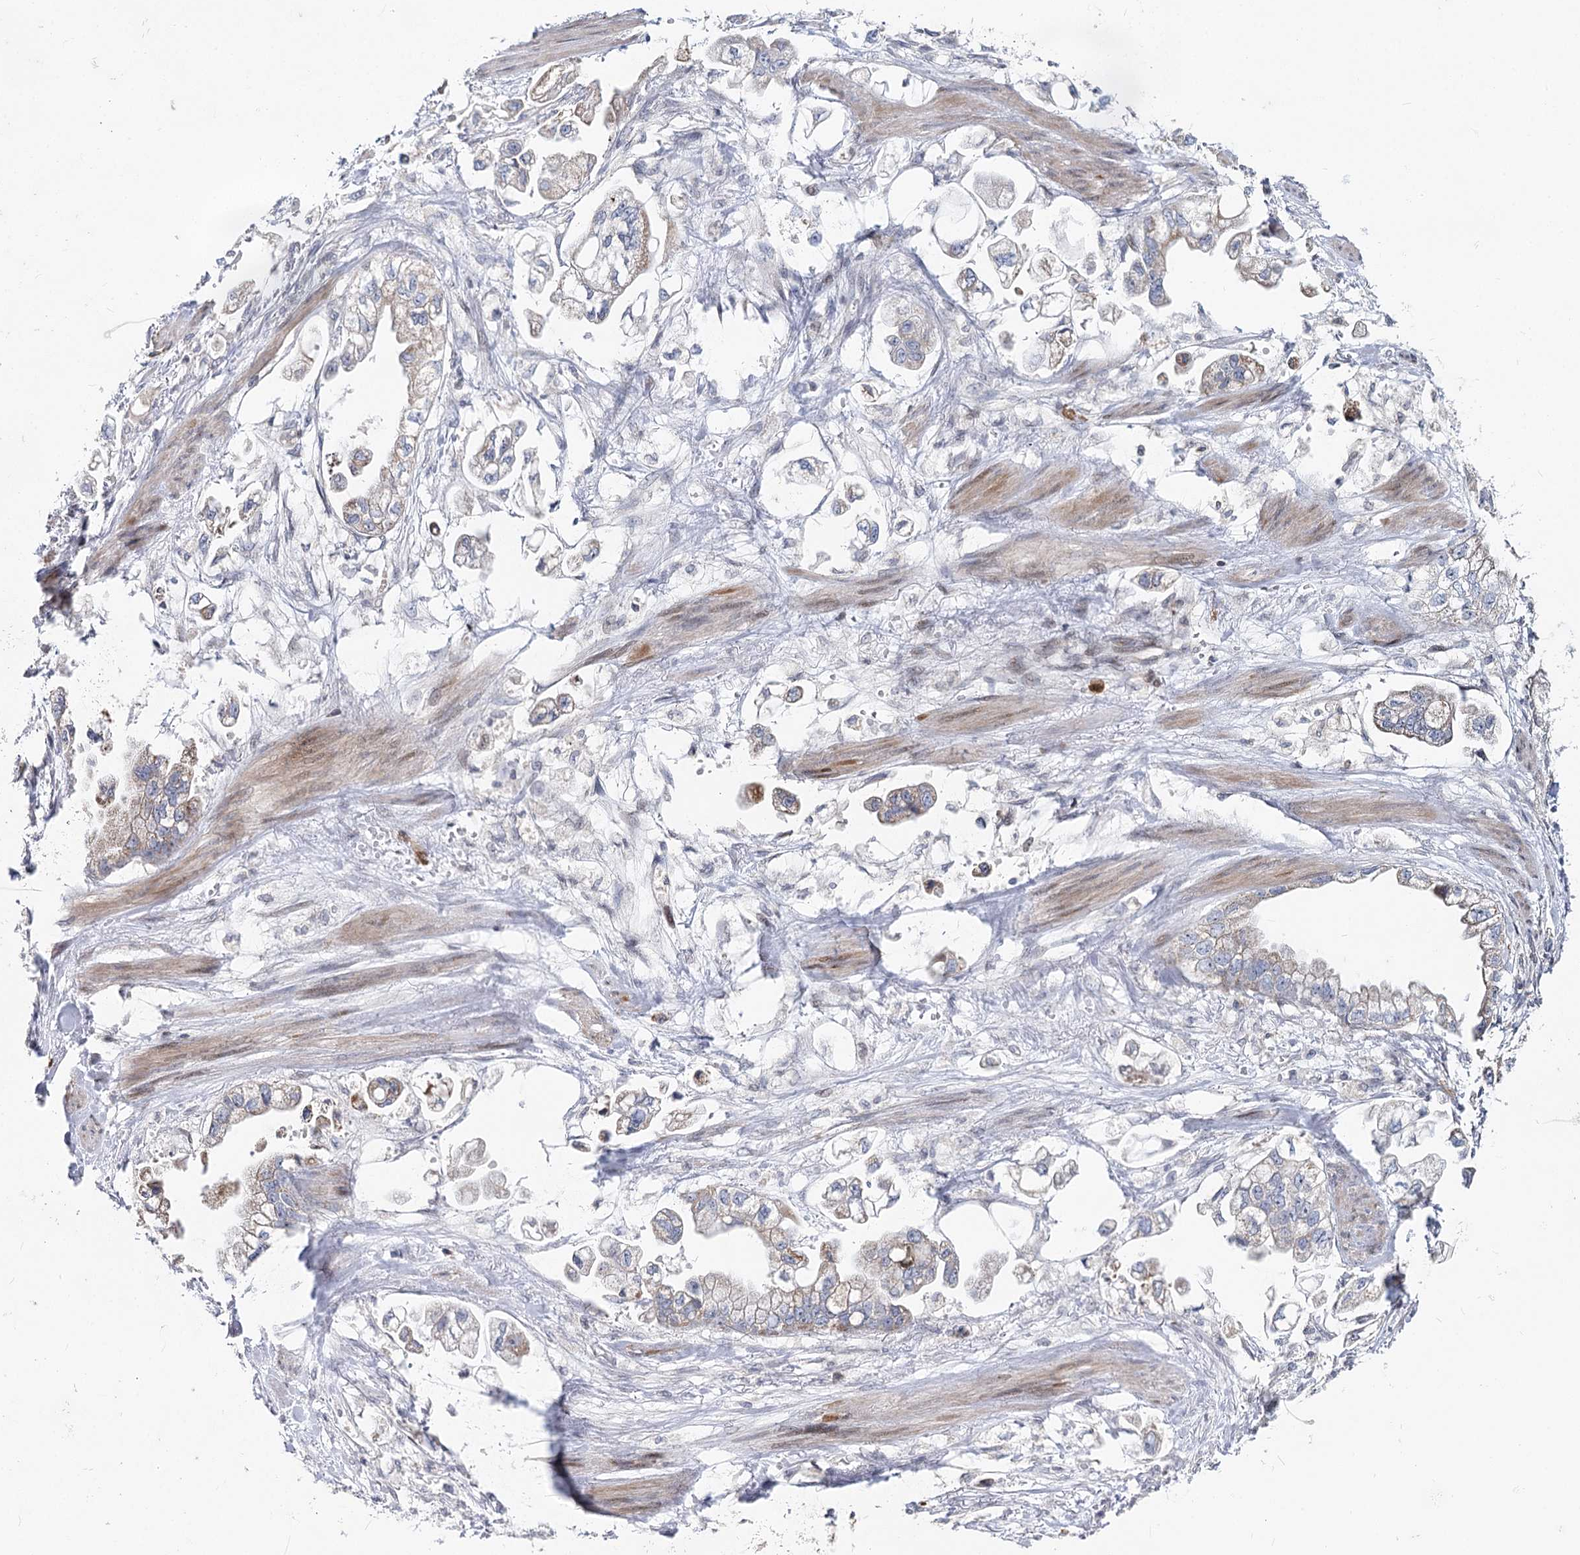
{"staining": {"intensity": "weak", "quantity": "<25%", "location": "cytoplasmic/membranous"}, "tissue": "stomach cancer", "cell_type": "Tumor cells", "image_type": "cancer", "snomed": [{"axis": "morphology", "description": "Adenocarcinoma, NOS"}, {"axis": "topography", "description": "Stomach"}], "caption": "This is a image of IHC staining of stomach cancer, which shows no staining in tumor cells.", "gene": "PTGR1", "patient": {"sex": "male", "age": 62}}